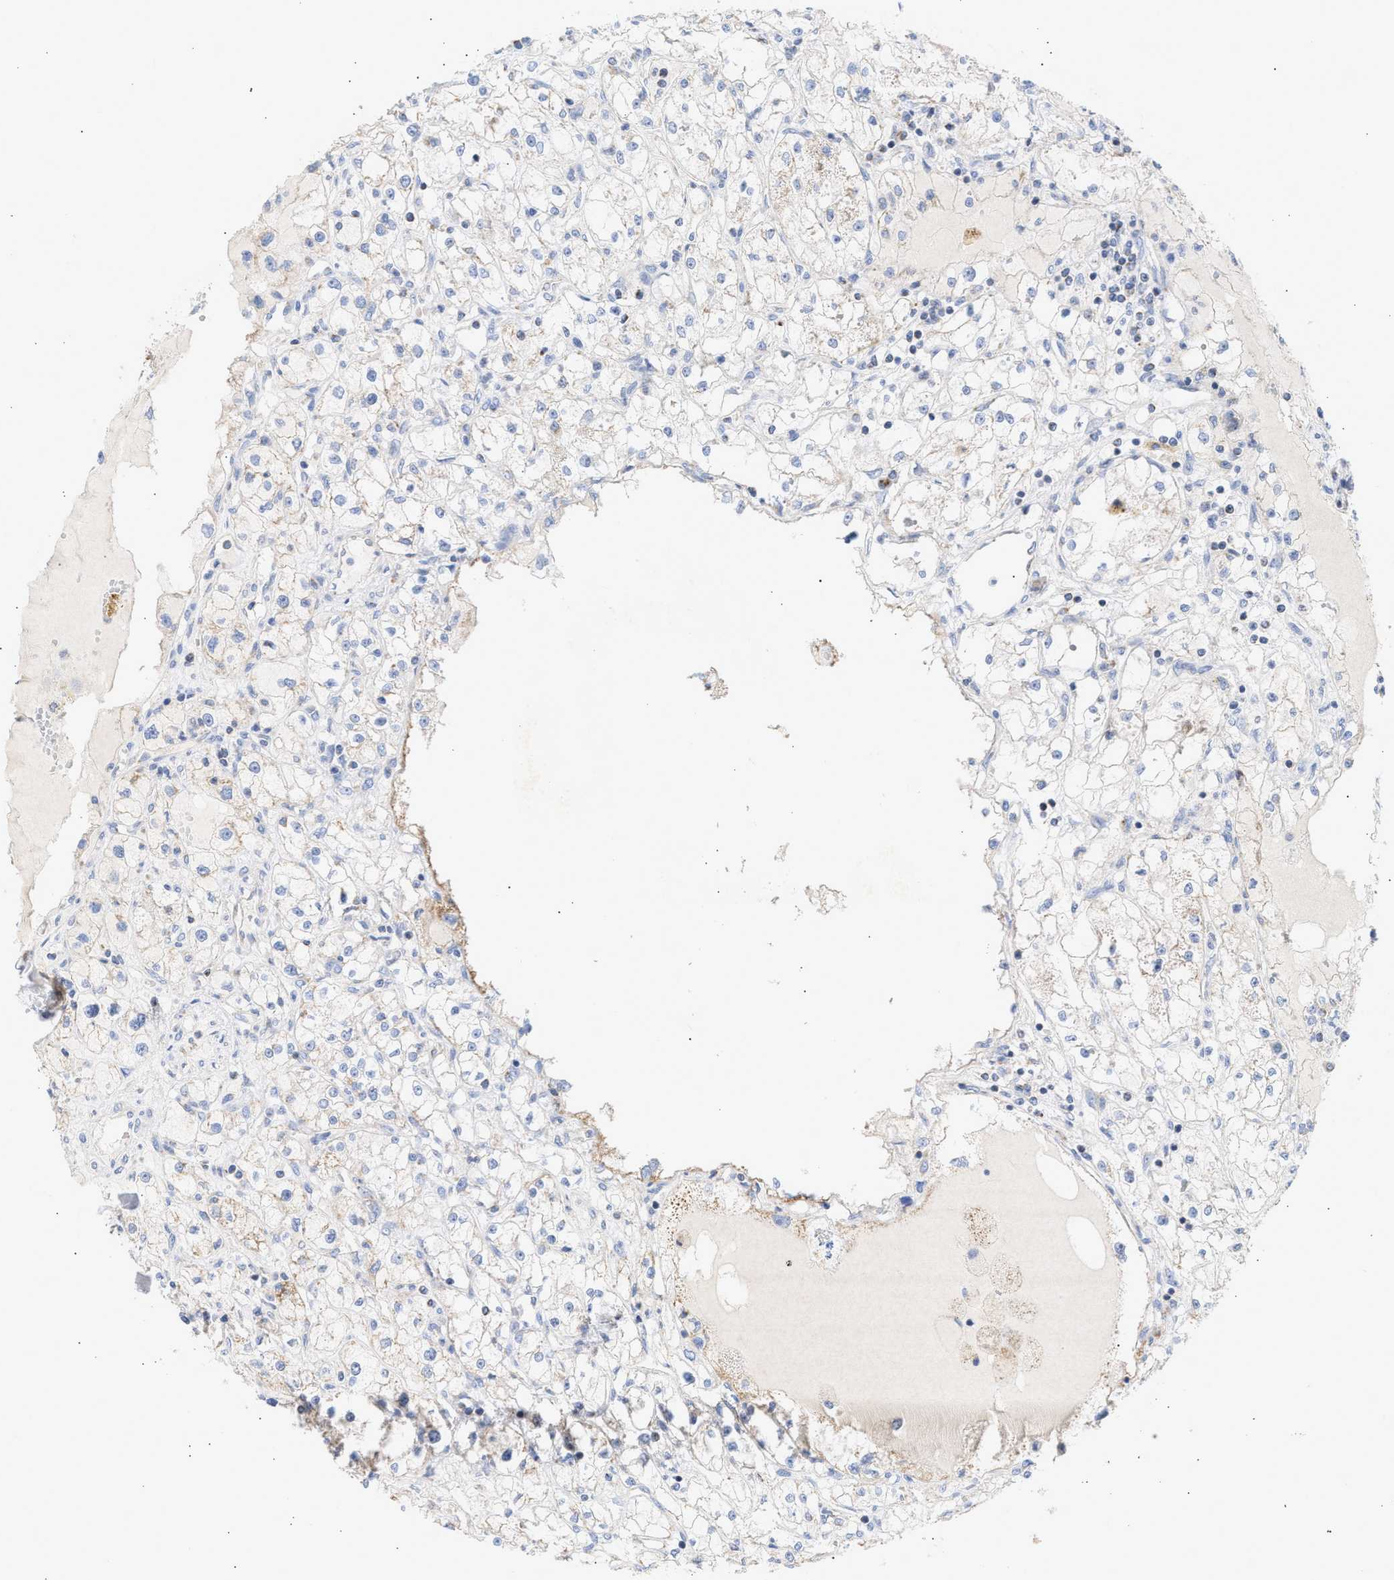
{"staining": {"intensity": "weak", "quantity": "<25%", "location": "cytoplasmic/membranous"}, "tissue": "renal cancer", "cell_type": "Tumor cells", "image_type": "cancer", "snomed": [{"axis": "morphology", "description": "Adenocarcinoma, NOS"}, {"axis": "topography", "description": "Kidney"}], "caption": "An image of renal cancer stained for a protein shows no brown staining in tumor cells. (DAB immunohistochemistry (IHC) visualized using brightfield microscopy, high magnification).", "gene": "ACOT13", "patient": {"sex": "male", "age": 56}}